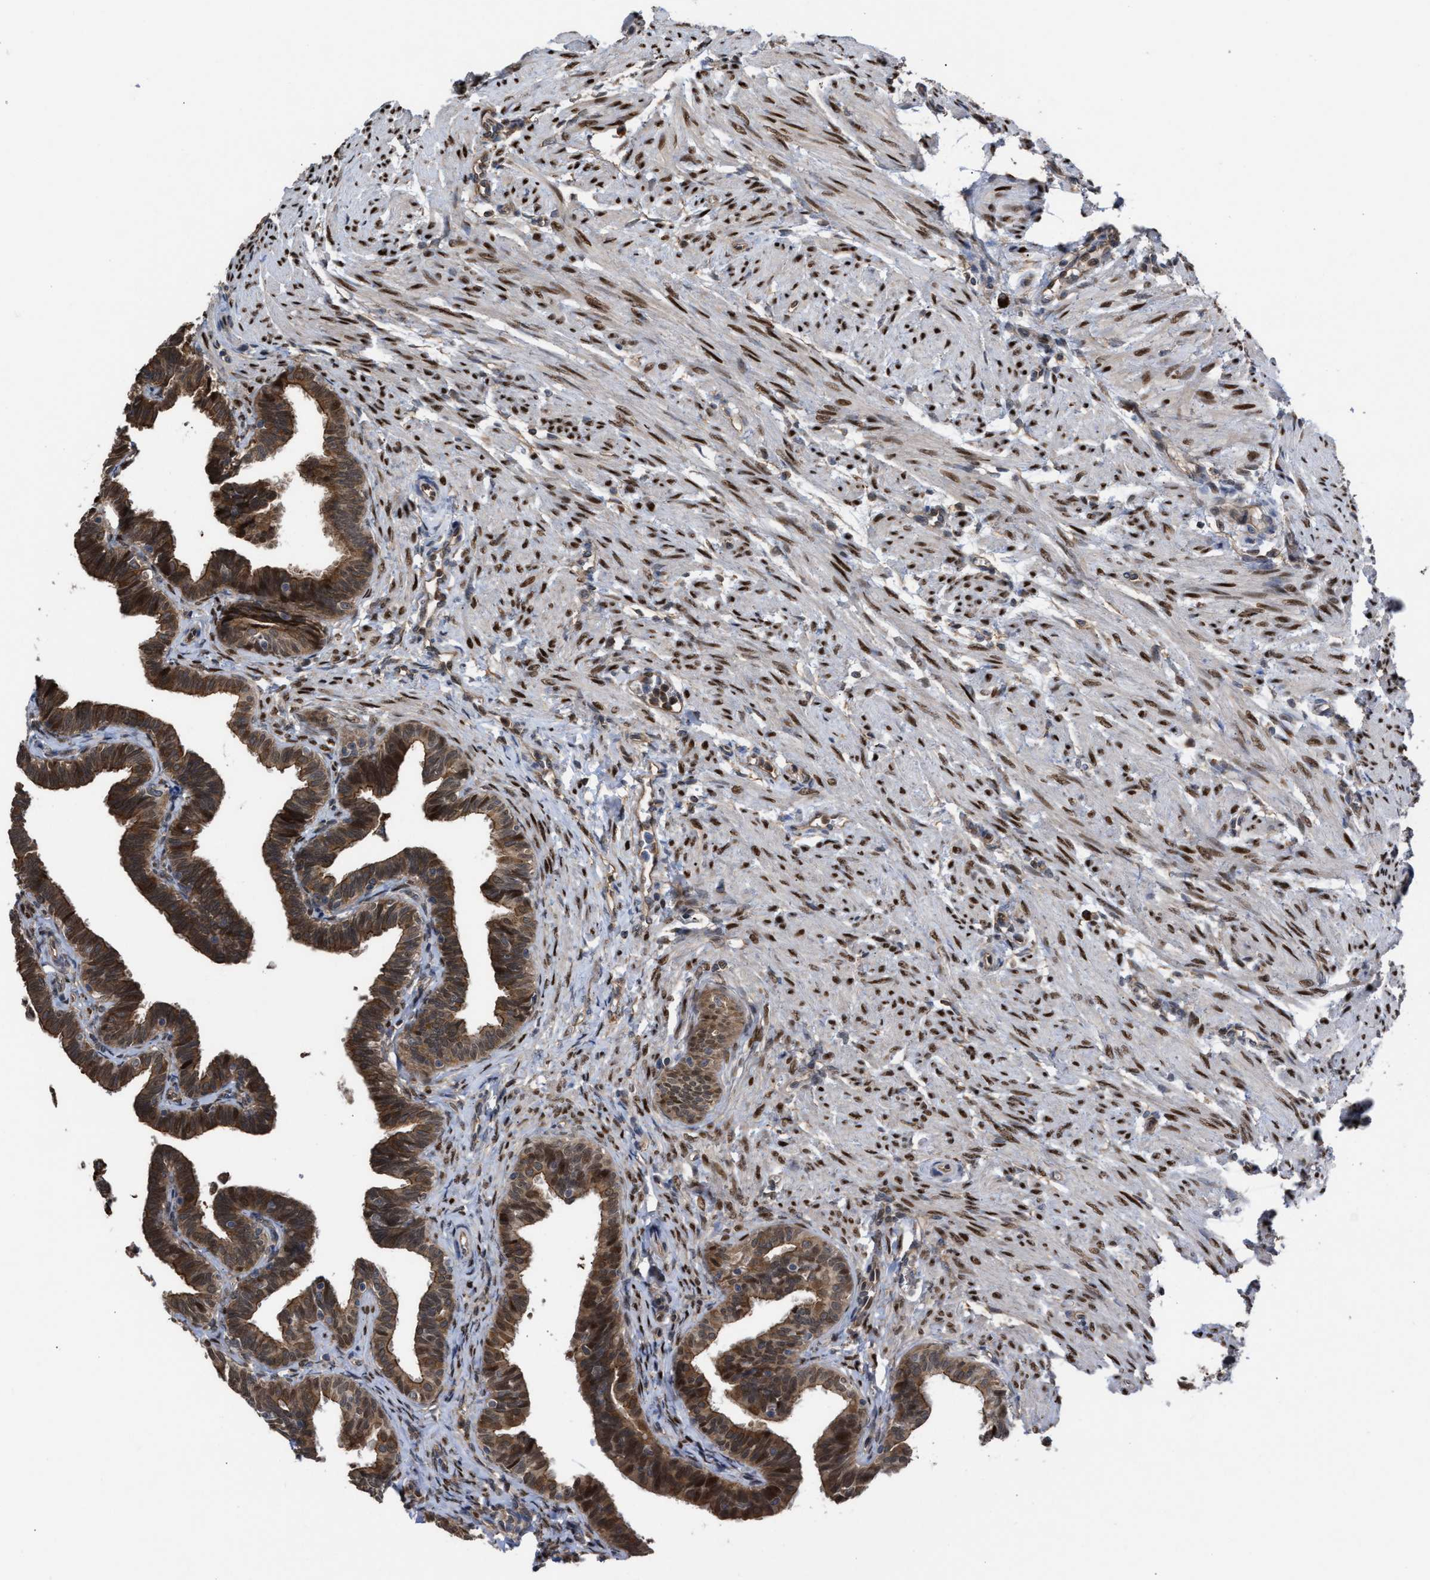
{"staining": {"intensity": "moderate", "quantity": ">75%", "location": "cytoplasmic/membranous"}, "tissue": "fallopian tube", "cell_type": "Glandular cells", "image_type": "normal", "snomed": [{"axis": "morphology", "description": "Normal tissue, NOS"}, {"axis": "topography", "description": "Fallopian tube"}, {"axis": "topography", "description": "Ovary"}], "caption": "This photomicrograph demonstrates immunohistochemistry (IHC) staining of benign fallopian tube, with medium moderate cytoplasmic/membranous positivity in about >75% of glandular cells.", "gene": "TP53BP2", "patient": {"sex": "female", "age": 23}}